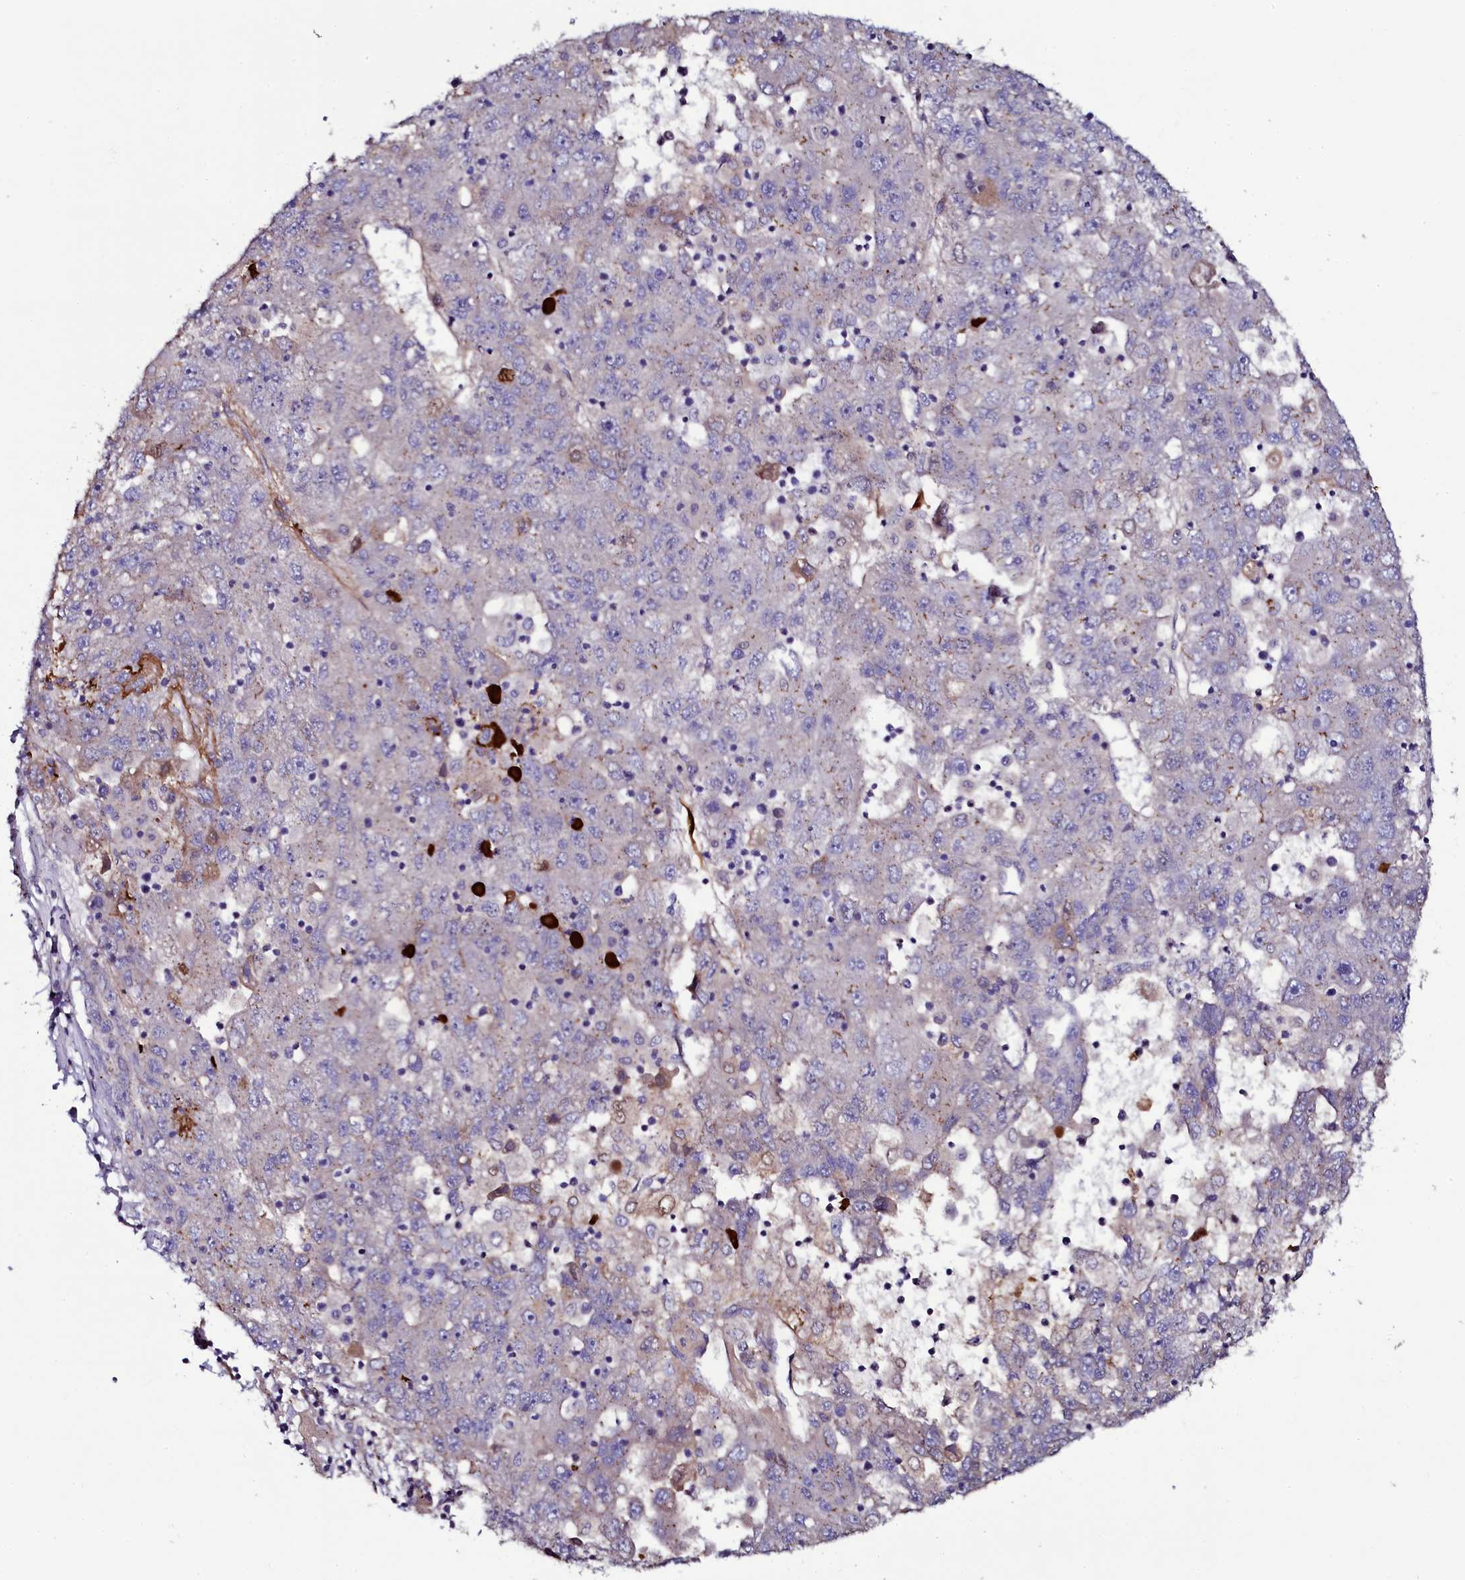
{"staining": {"intensity": "negative", "quantity": "none", "location": "none"}, "tissue": "liver cancer", "cell_type": "Tumor cells", "image_type": "cancer", "snomed": [{"axis": "morphology", "description": "Carcinoma, Hepatocellular, NOS"}, {"axis": "topography", "description": "Liver"}], "caption": "Hepatocellular carcinoma (liver) was stained to show a protein in brown. There is no significant positivity in tumor cells.", "gene": "USPL1", "patient": {"sex": "male", "age": 49}}